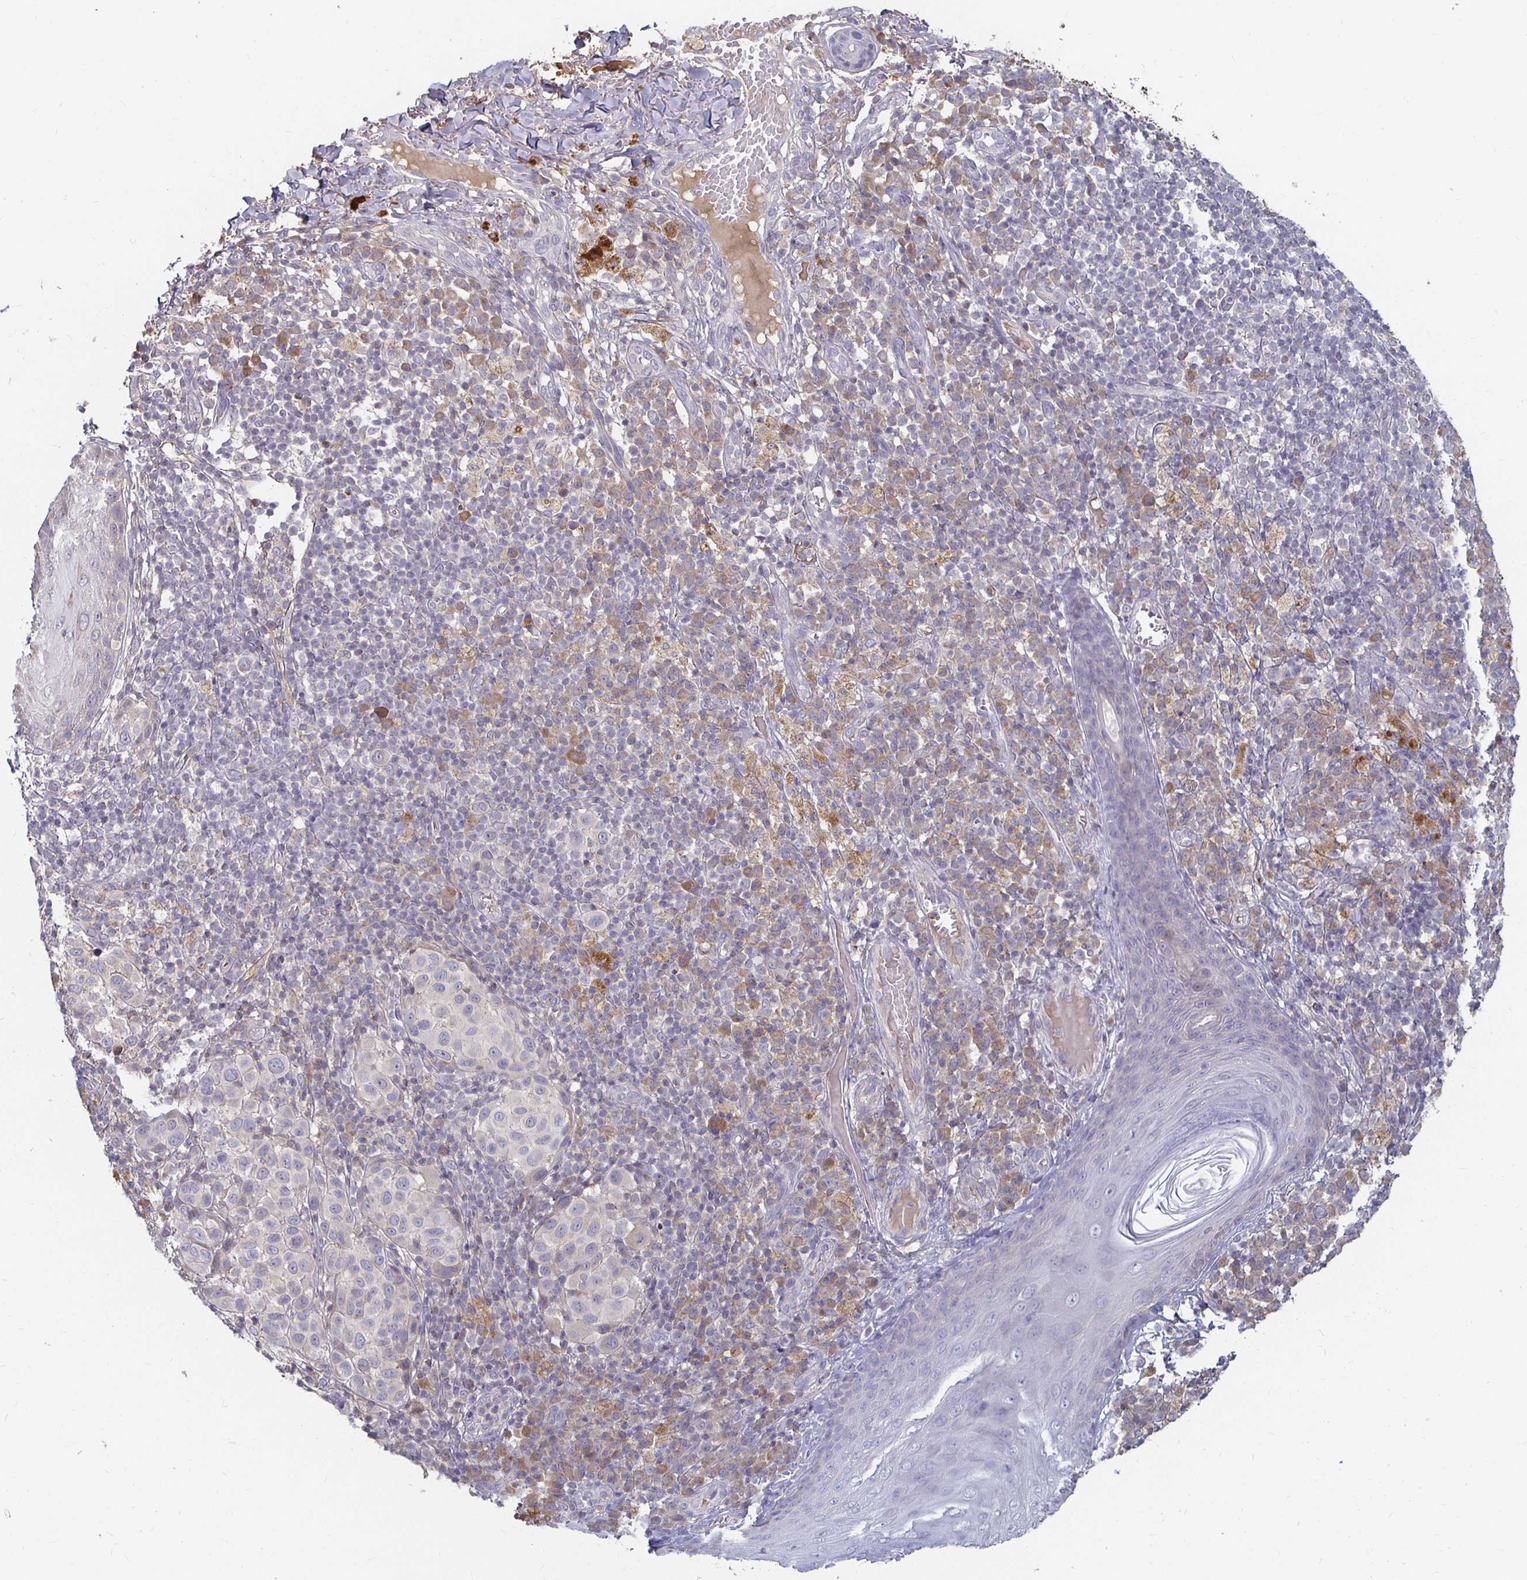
{"staining": {"intensity": "negative", "quantity": "none", "location": "none"}, "tissue": "melanoma", "cell_type": "Tumor cells", "image_type": "cancer", "snomed": [{"axis": "morphology", "description": "Malignant melanoma, NOS"}, {"axis": "topography", "description": "Skin"}], "caption": "Immunohistochemistry (IHC) of malignant melanoma reveals no expression in tumor cells.", "gene": "RNF144B", "patient": {"sex": "male", "age": 38}}